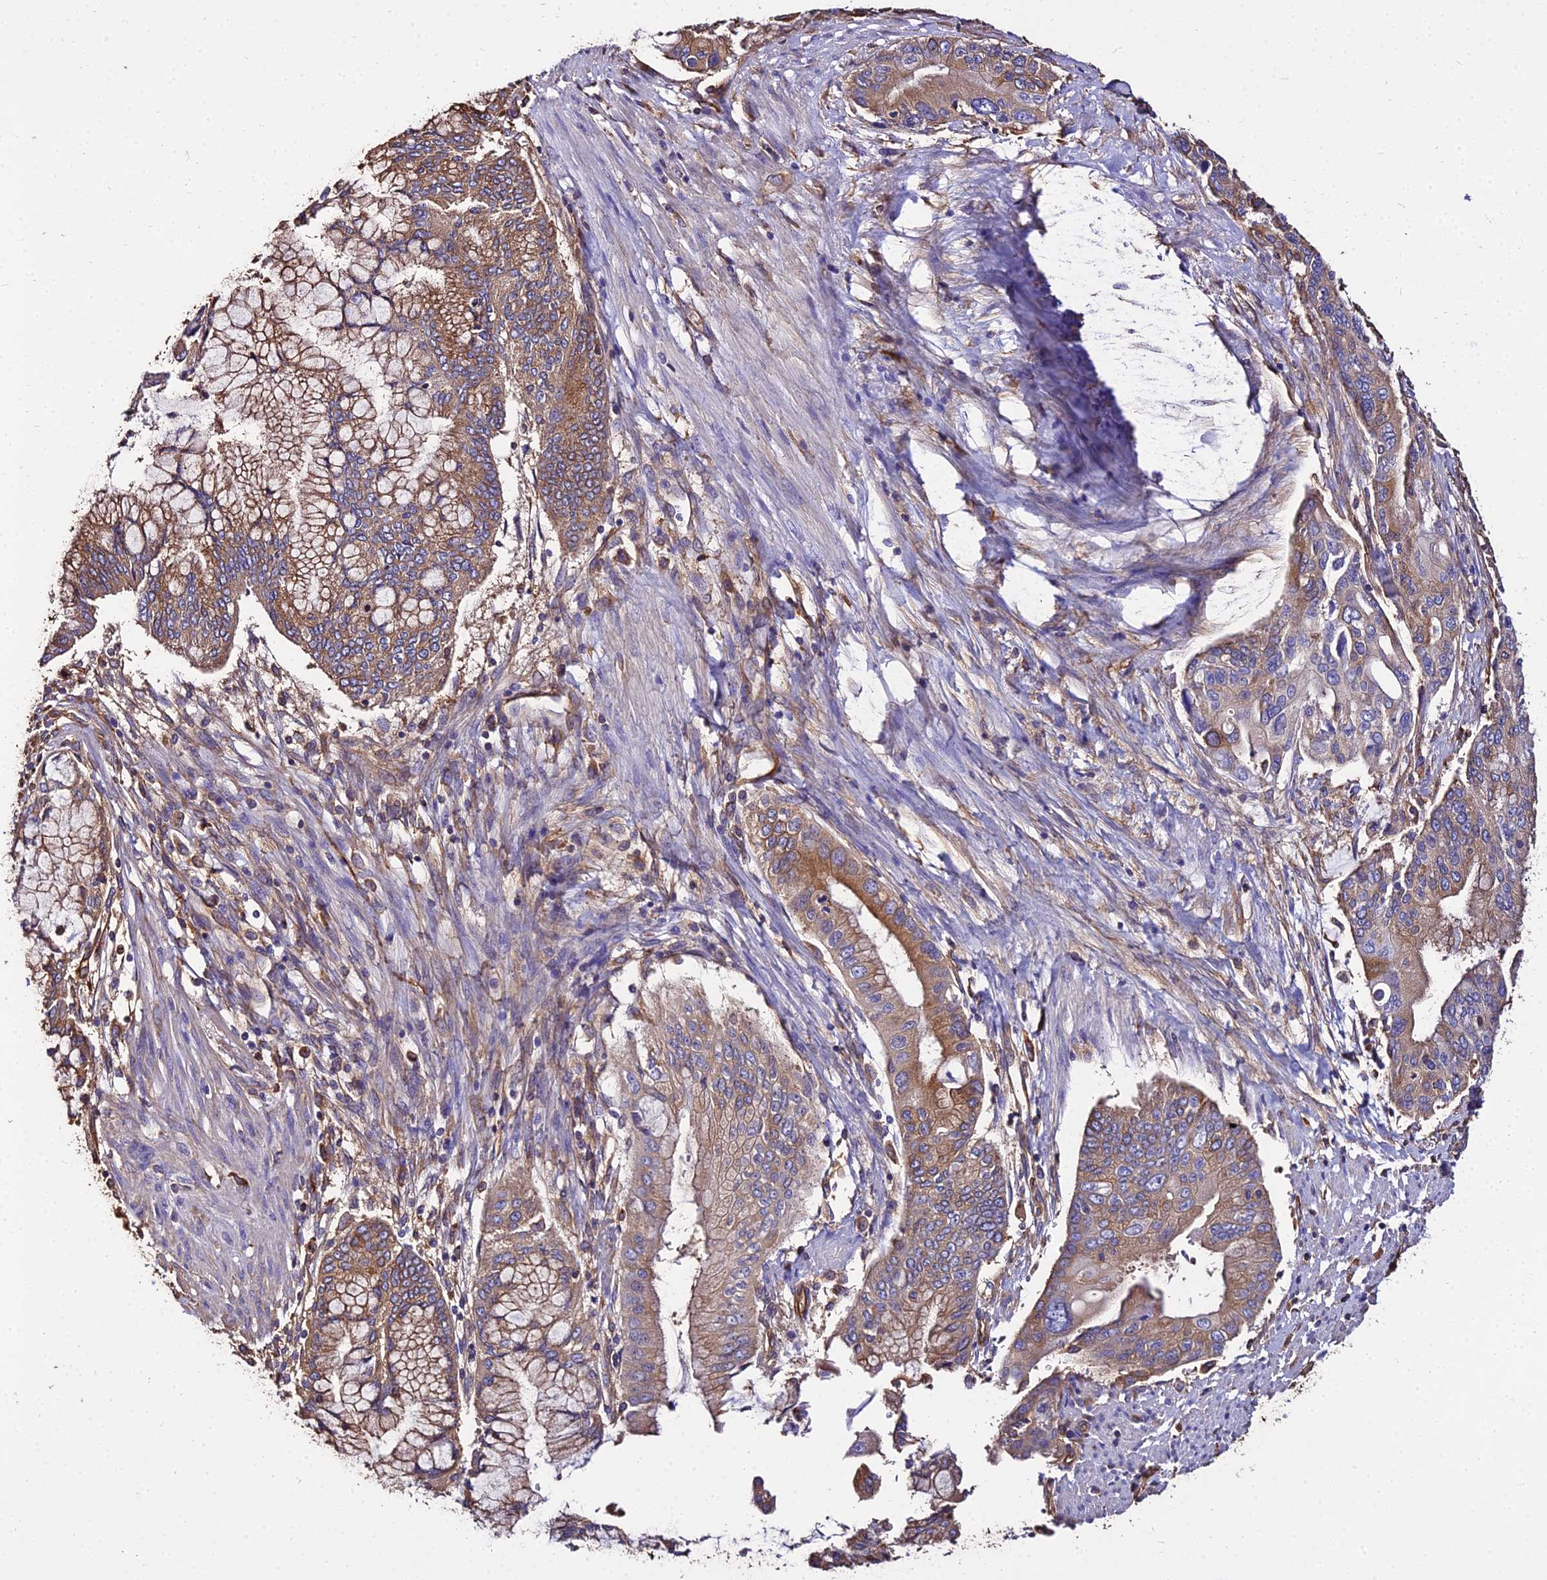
{"staining": {"intensity": "moderate", "quantity": ">75%", "location": "cytoplasmic/membranous"}, "tissue": "pancreatic cancer", "cell_type": "Tumor cells", "image_type": "cancer", "snomed": [{"axis": "morphology", "description": "Adenocarcinoma, NOS"}, {"axis": "topography", "description": "Pancreas"}], "caption": "Adenocarcinoma (pancreatic) tissue shows moderate cytoplasmic/membranous positivity in about >75% of tumor cells", "gene": "TUBA3D", "patient": {"sex": "male", "age": 46}}